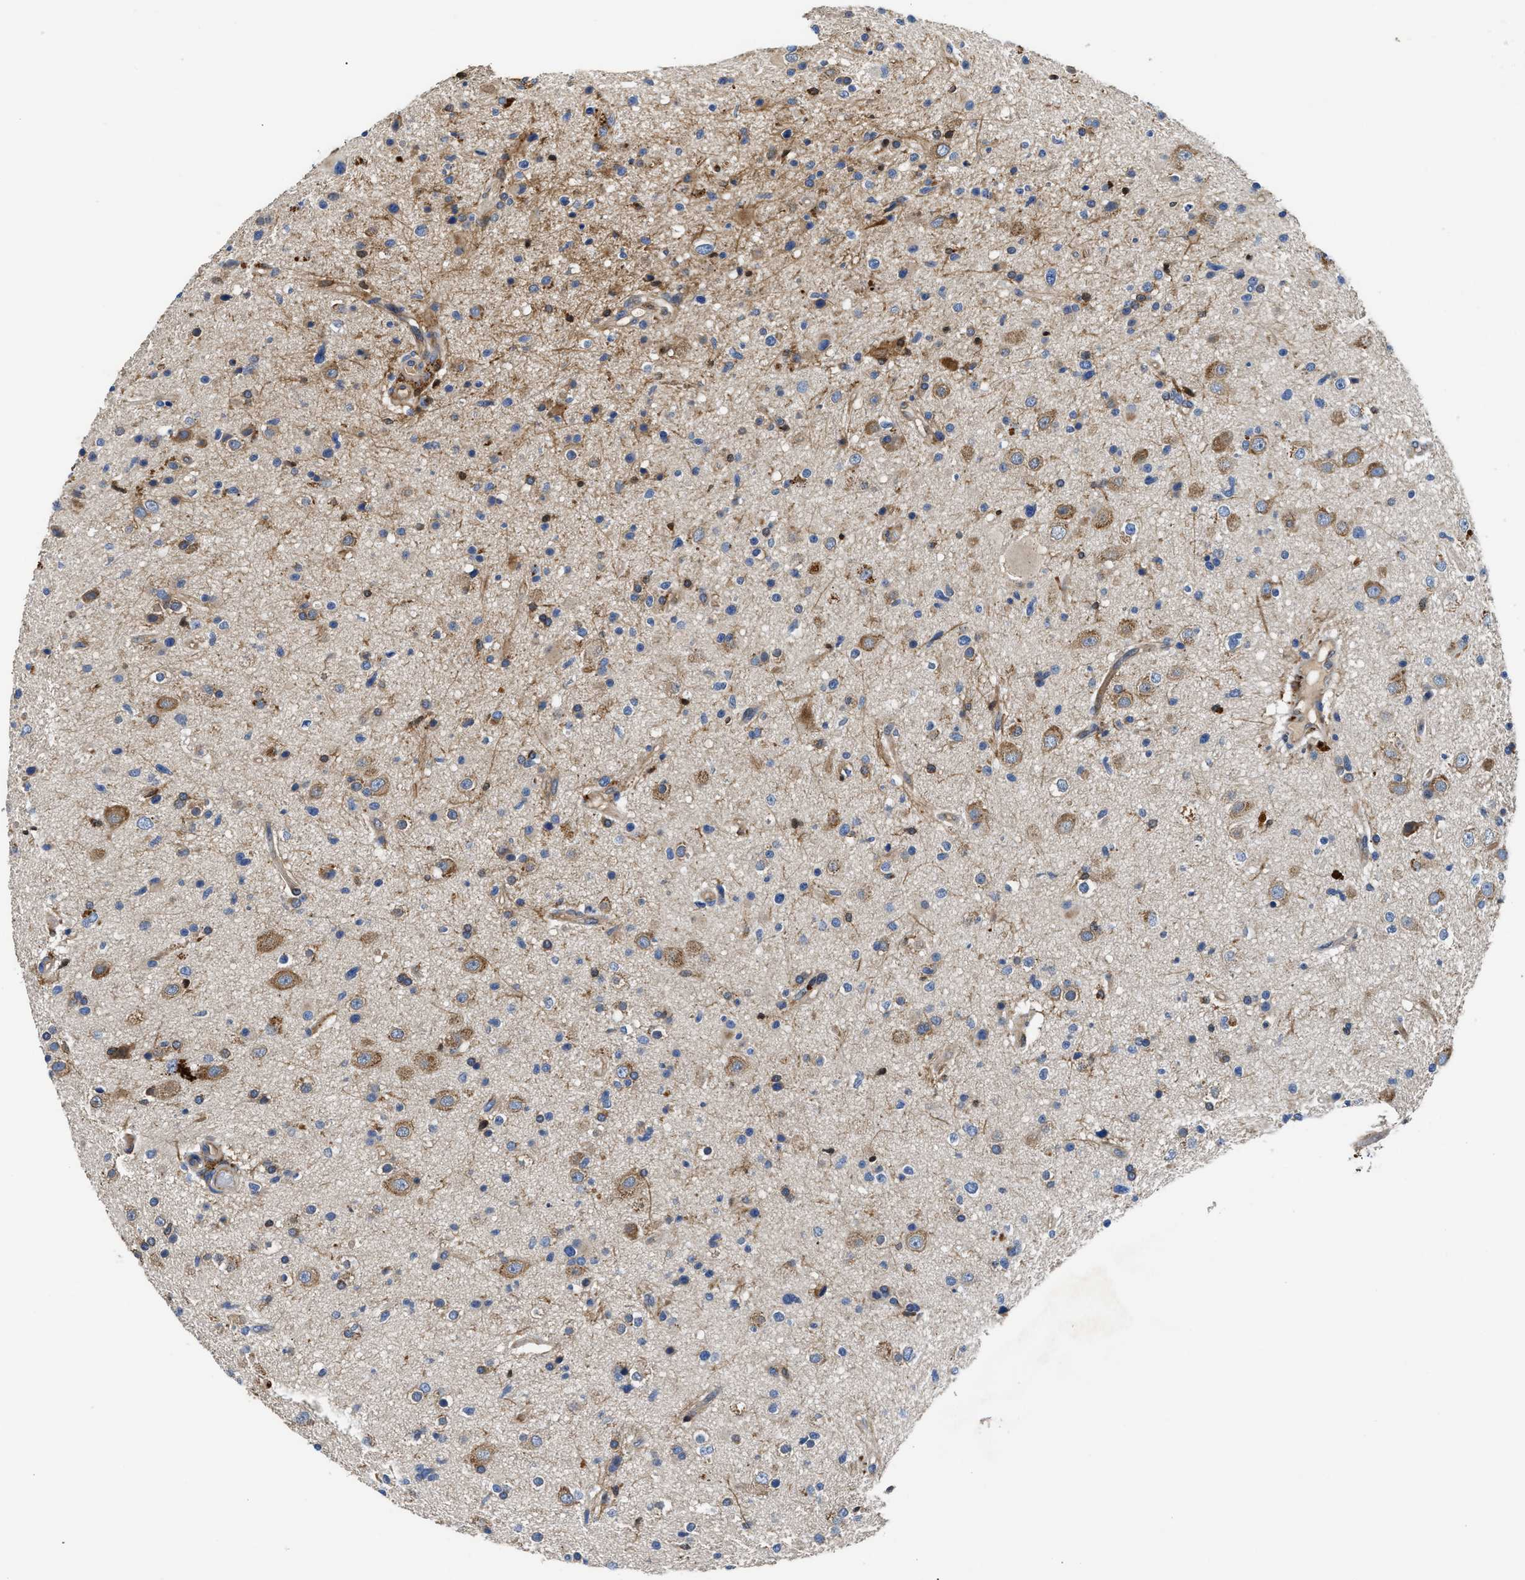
{"staining": {"intensity": "weak", "quantity": "<25%", "location": "cytoplasmic/membranous"}, "tissue": "glioma", "cell_type": "Tumor cells", "image_type": "cancer", "snomed": [{"axis": "morphology", "description": "Glioma, malignant, High grade"}, {"axis": "topography", "description": "Brain"}], "caption": "Human malignant glioma (high-grade) stained for a protein using IHC reveals no expression in tumor cells.", "gene": "OSTF1", "patient": {"sex": "male", "age": 33}}